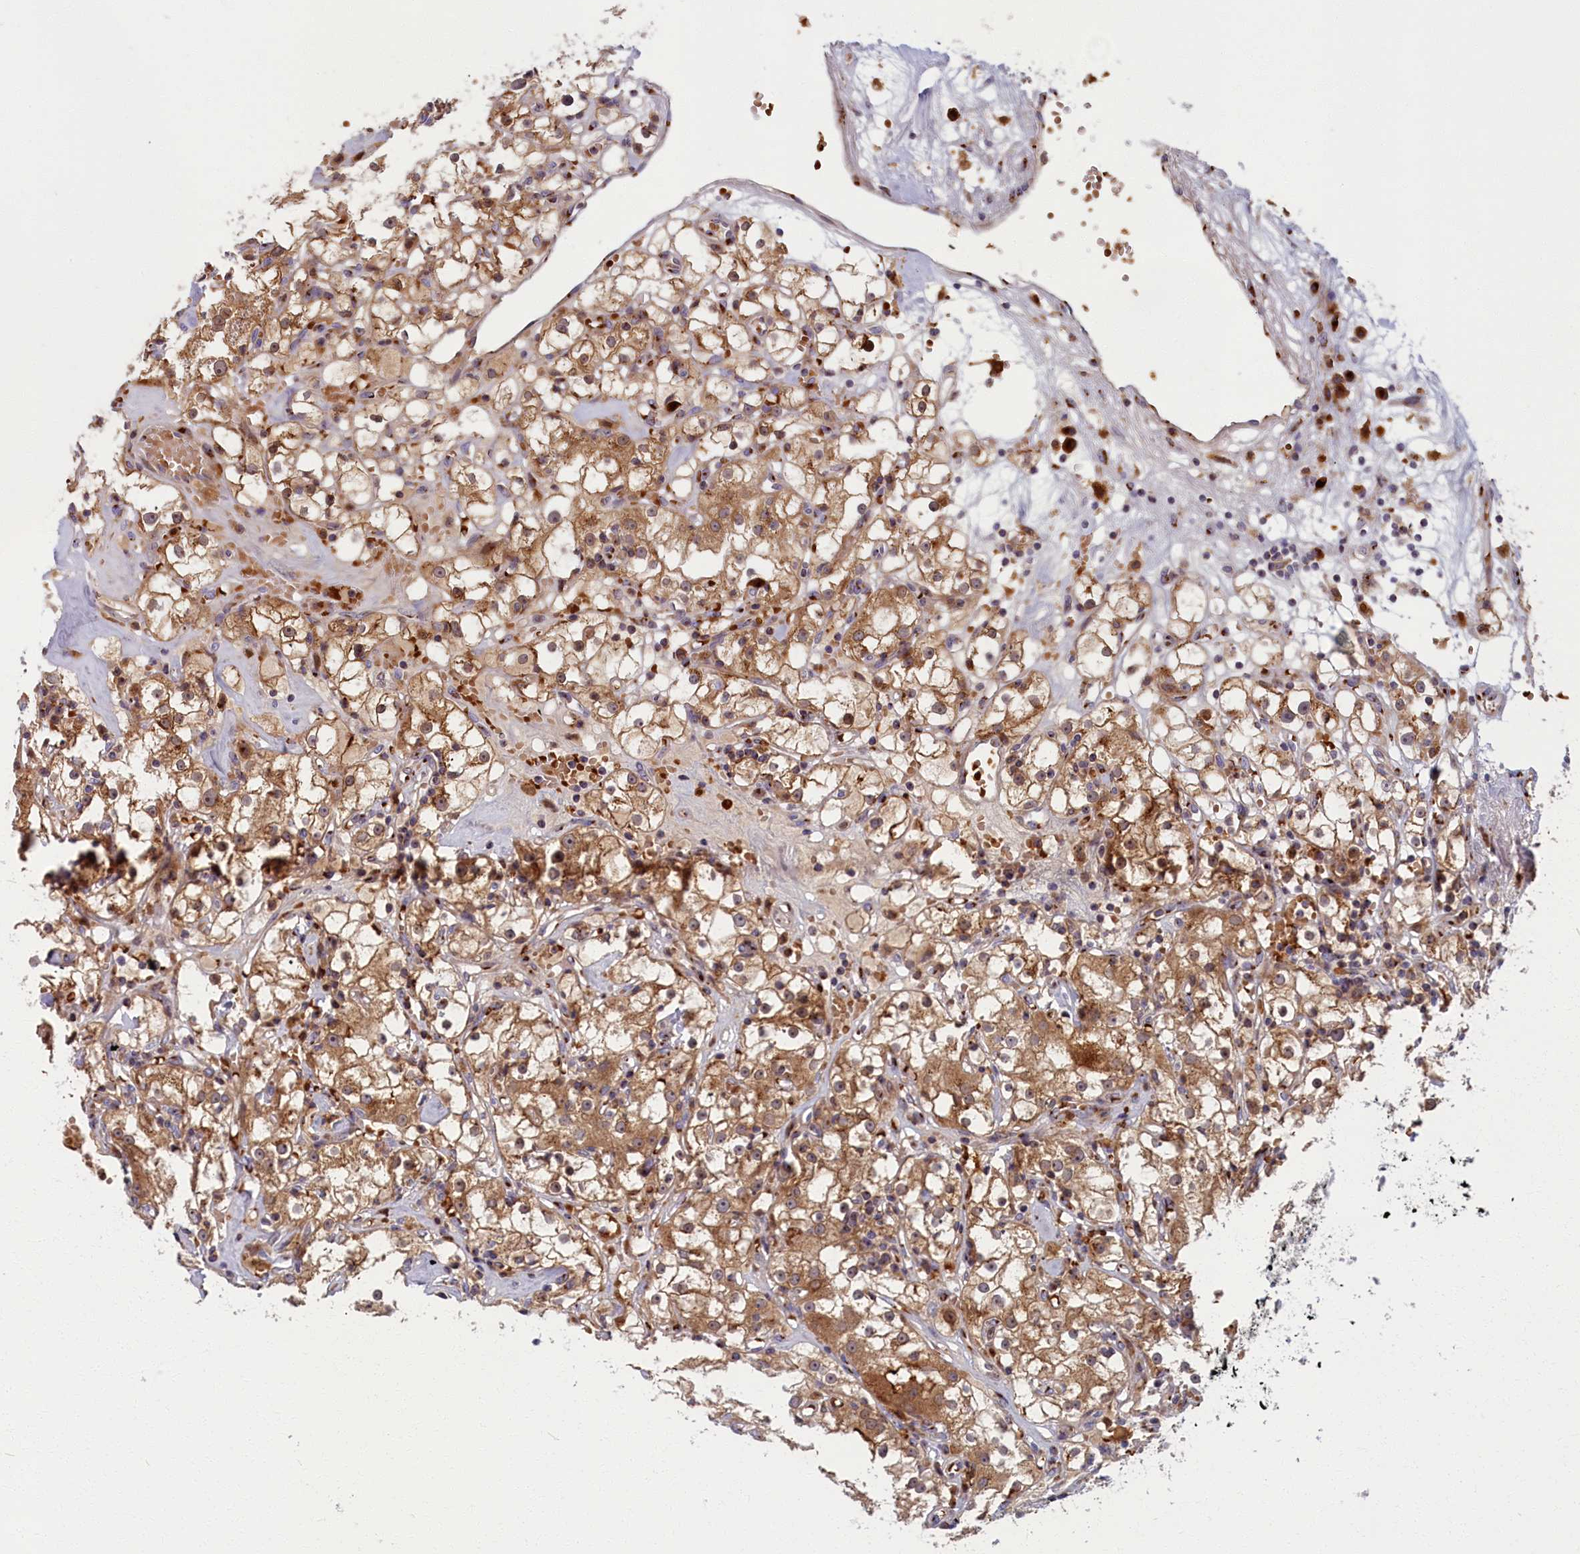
{"staining": {"intensity": "moderate", "quantity": ">75%", "location": "cytoplasmic/membranous"}, "tissue": "renal cancer", "cell_type": "Tumor cells", "image_type": "cancer", "snomed": [{"axis": "morphology", "description": "Adenocarcinoma, NOS"}, {"axis": "topography", "description": "Kidney"}], "caption": "Tumor cells reveal moderate cytoplasmic/membranous expression in about >75% of cells in renal cancer (adenocarcinoma).", "gene": "BLVRB", "patient": {"sex": "male", "age": 56}}